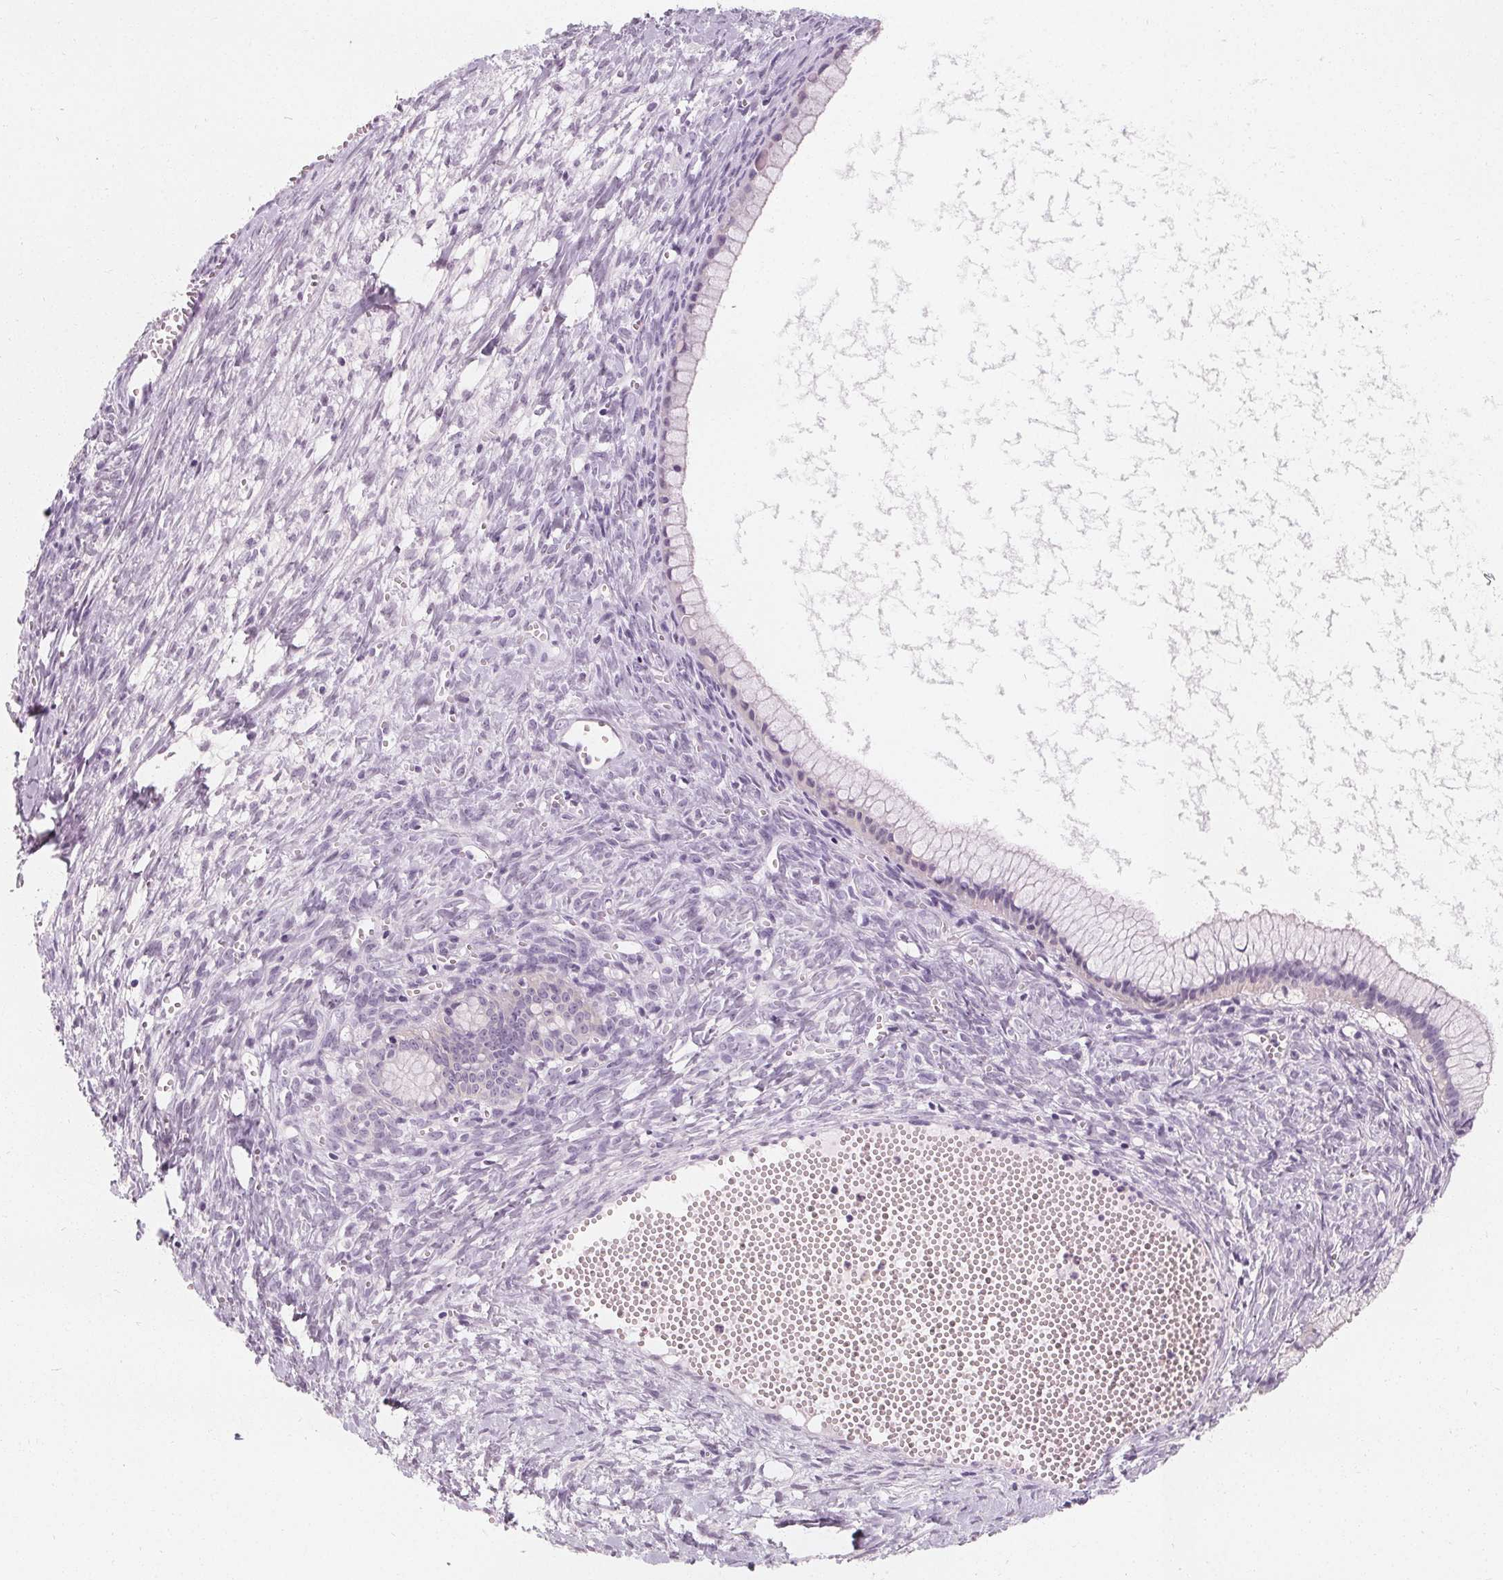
{"staining": {"intensity": "negative", "quantity": "none", "location": "none"}, "tissue": "ovarian cancer", "cell_type": "Tumor cells", "image_type": "cancer", "snomed": [{"axis": "morphology", "description": "Cystadenocarcinoma, mucinous, NOS"}, {"axis": "topography", "description": "Ovary"}], "caption": "High power microscopy histopathology image of an immunohistochemistry photomicrograph of ovarian mucinous cystadenocarcinoma, revealing no significant staining in tumor cells. The staining was performed using DAB to visualize the protein expression in brown, while the nuclei were stained in blue with hematoxylin (Magnification: 20x).", "gene": "UGP2", "patient": {"sex": "female", "age": 41}}